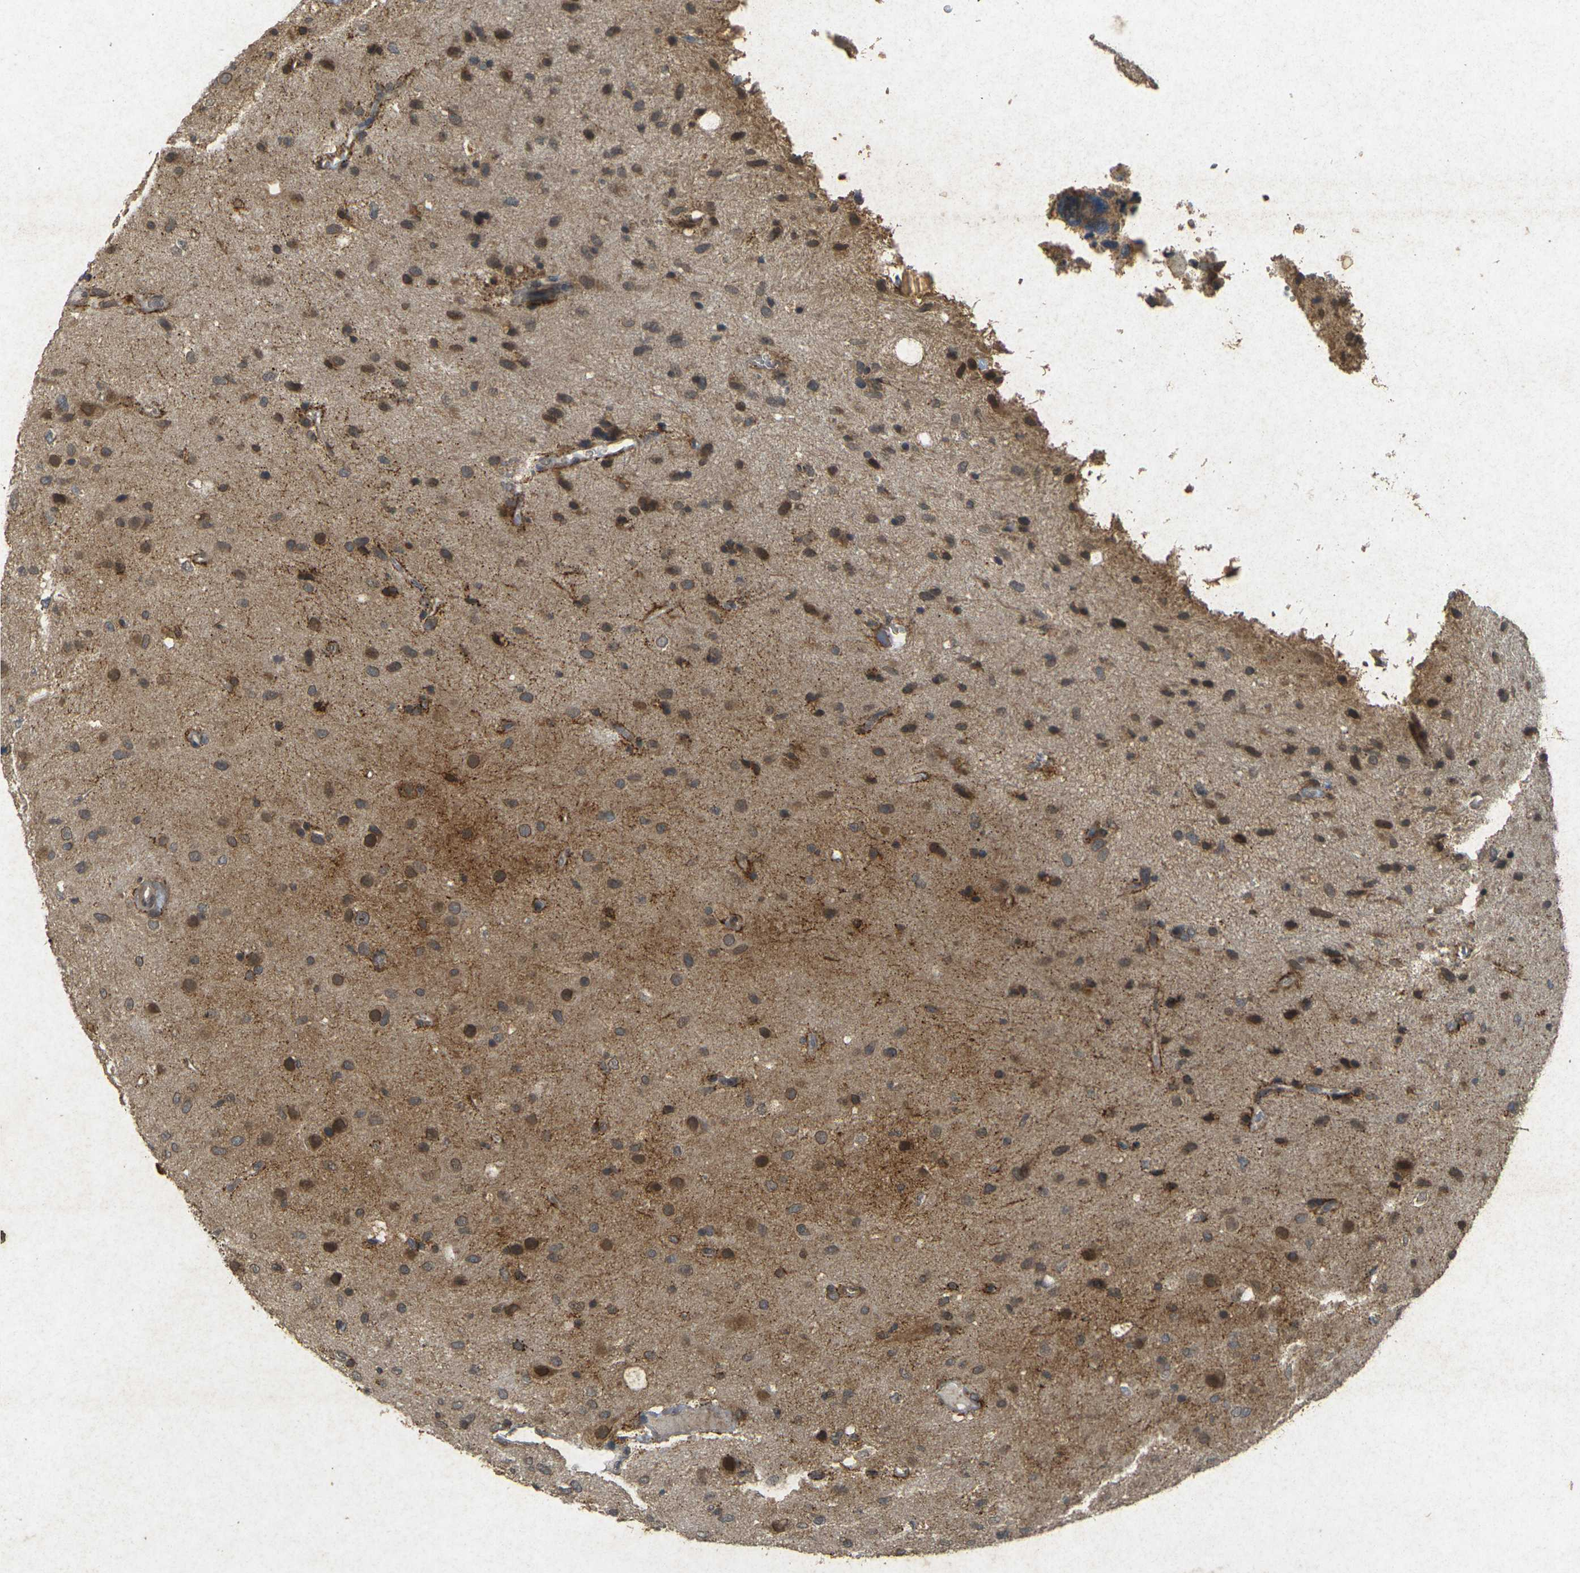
{"staining": {"intensity": "moderate", "quantity": ">75%", "location": "cytoplasmic/membranous"}, "tissue": "glioma", "cell_type": "Tumor cells", "image_type": "cancer", "snomed": [{"axis": "morphology", "description": "Glioma, malignant, Low grade"}, {"axis": "topography", "description": "Brain"}], "caption": "Immunohistochemistry micrograph of neoplastic tissue: human malignant glioma (low-grade) stained using IHC demonstrates medium levels of moderate protein expression localized specifically in the cytoplasmic/membranous of tumor cells, appearing as a cytoplasmic/membranous brown color.", "gene": "ERN1", "patient": {"sex": "male", "age": 77}}